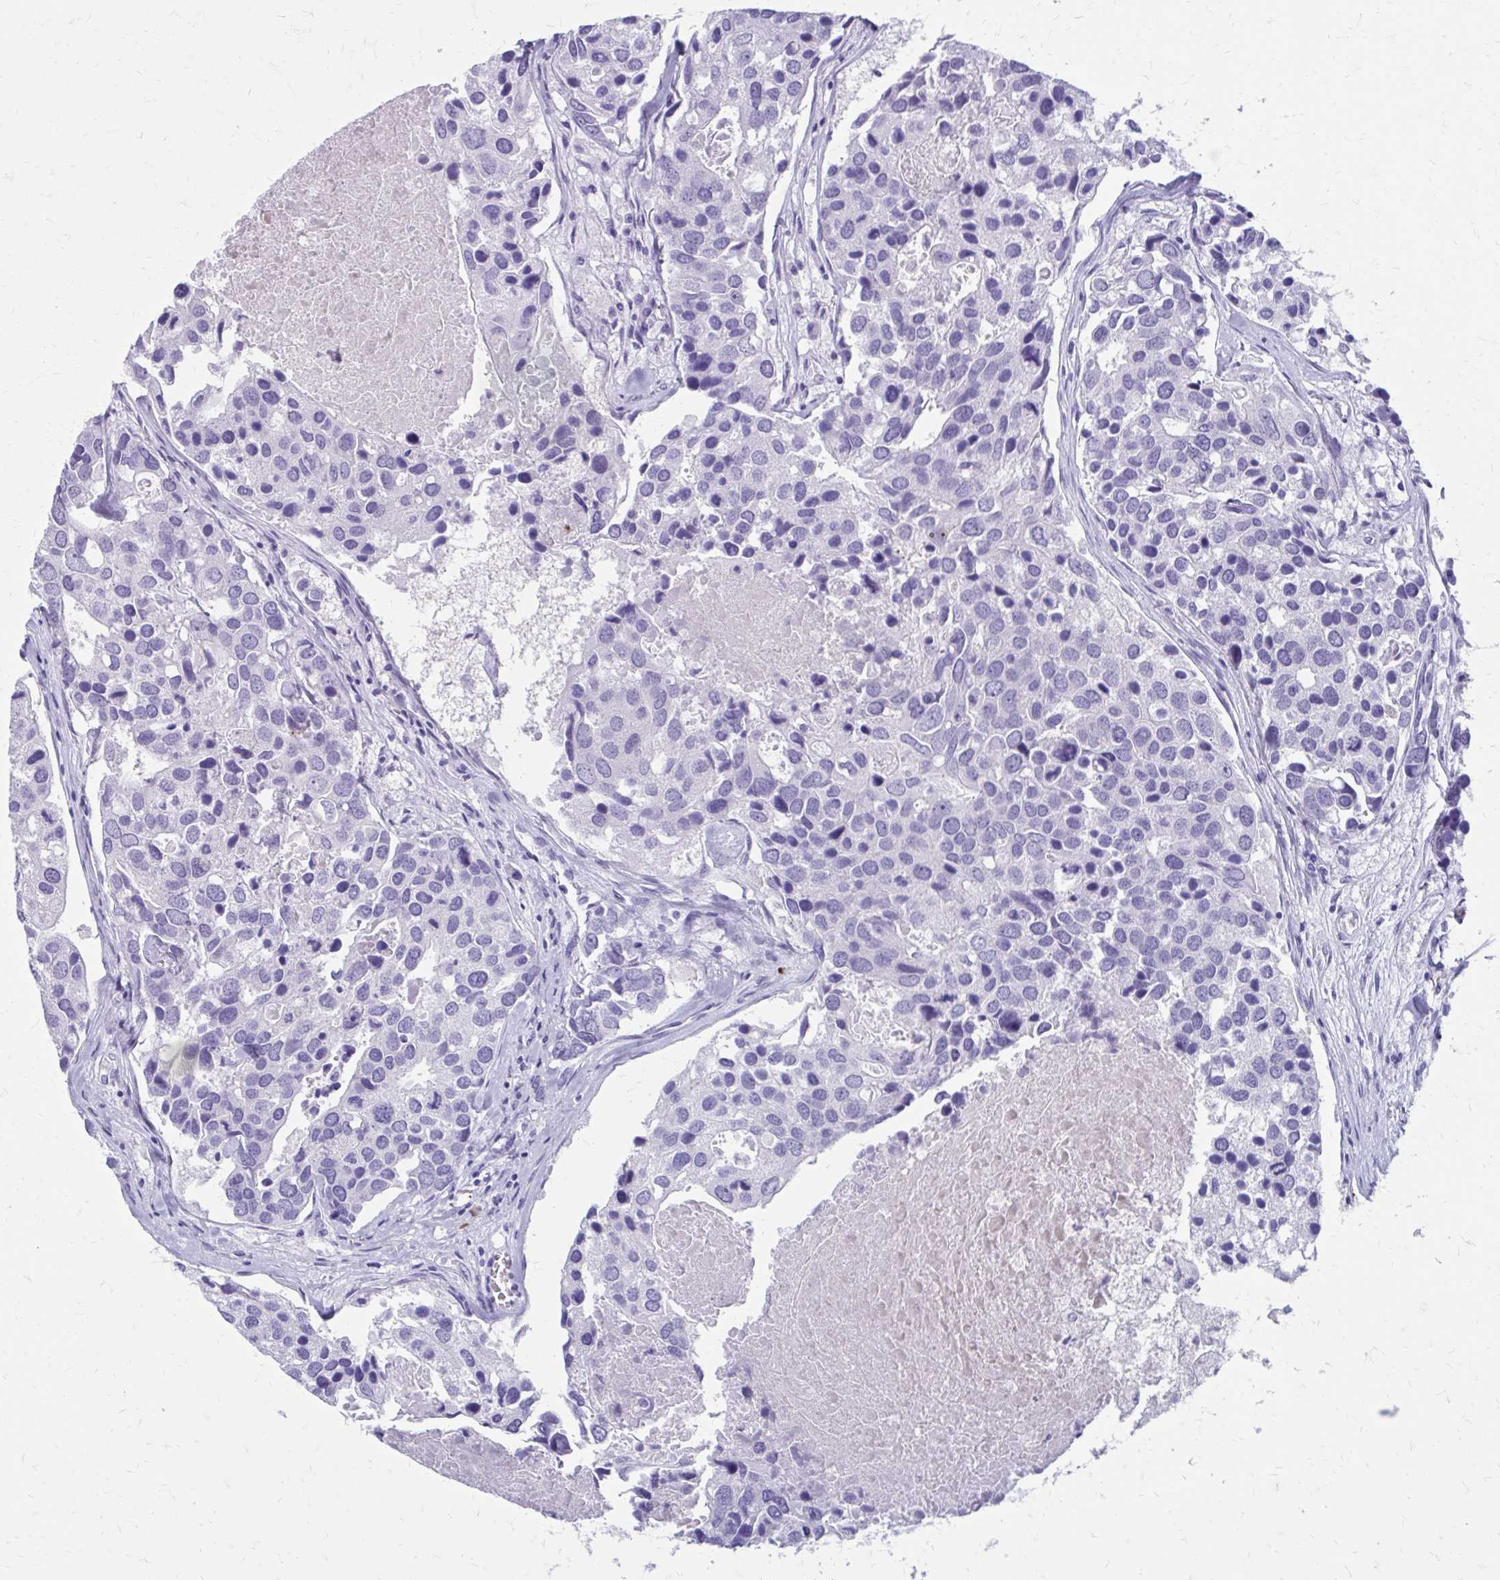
{"staining": {"intensity": "negative", "quantity": "none", "location": "none"}, "tissue": "breast cancer", "cell_type": "Tumor cells", "image_type": "cancer", "snomed": [{"axis": "morphology", "description": "Duct carcinoma"}, {"axis": "topography", "description": "Breast"}], "caption": "Tumor cells are negative for brown protein staining in breast cancer.", "gene": "SATL1", "patient": {"sex": "female", "age": 83}}